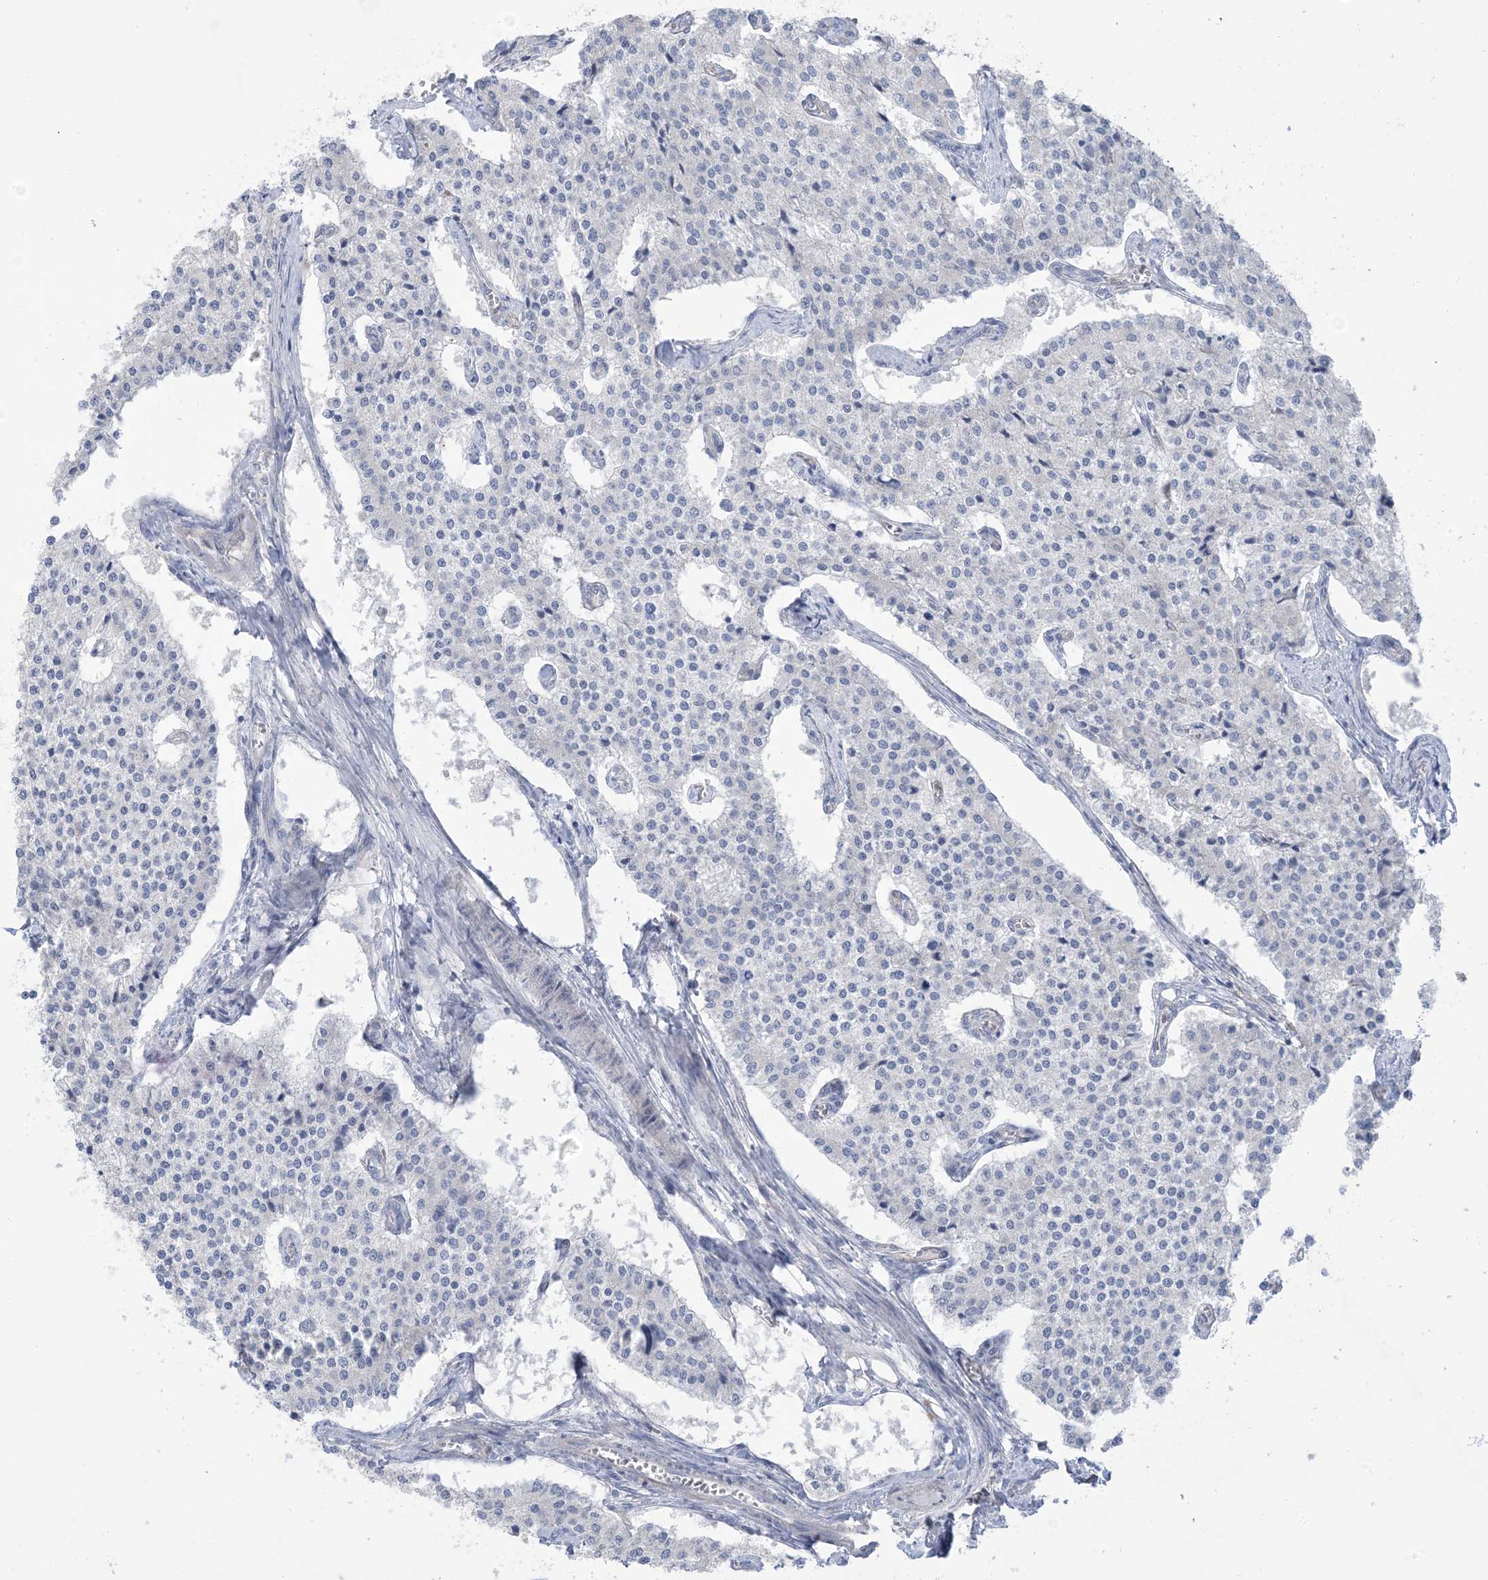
{"staining": {"intensity": "negative", "quantity": "none", "location": "none"}, "tissue": "carcinoid", "cell_type": "Tumor cells", "image_type": "cancer", "snomed": [{"axis": "morphology", "description": "Carcinoid, malignant, NOS"}, {"axis": "topography", "description": "Colon"}], "caption": "Tumor cells are negative for protein expression in human carcinoid.", "gene": "MTHFD2L", "patient": {"sex": "female", "age": 52}}